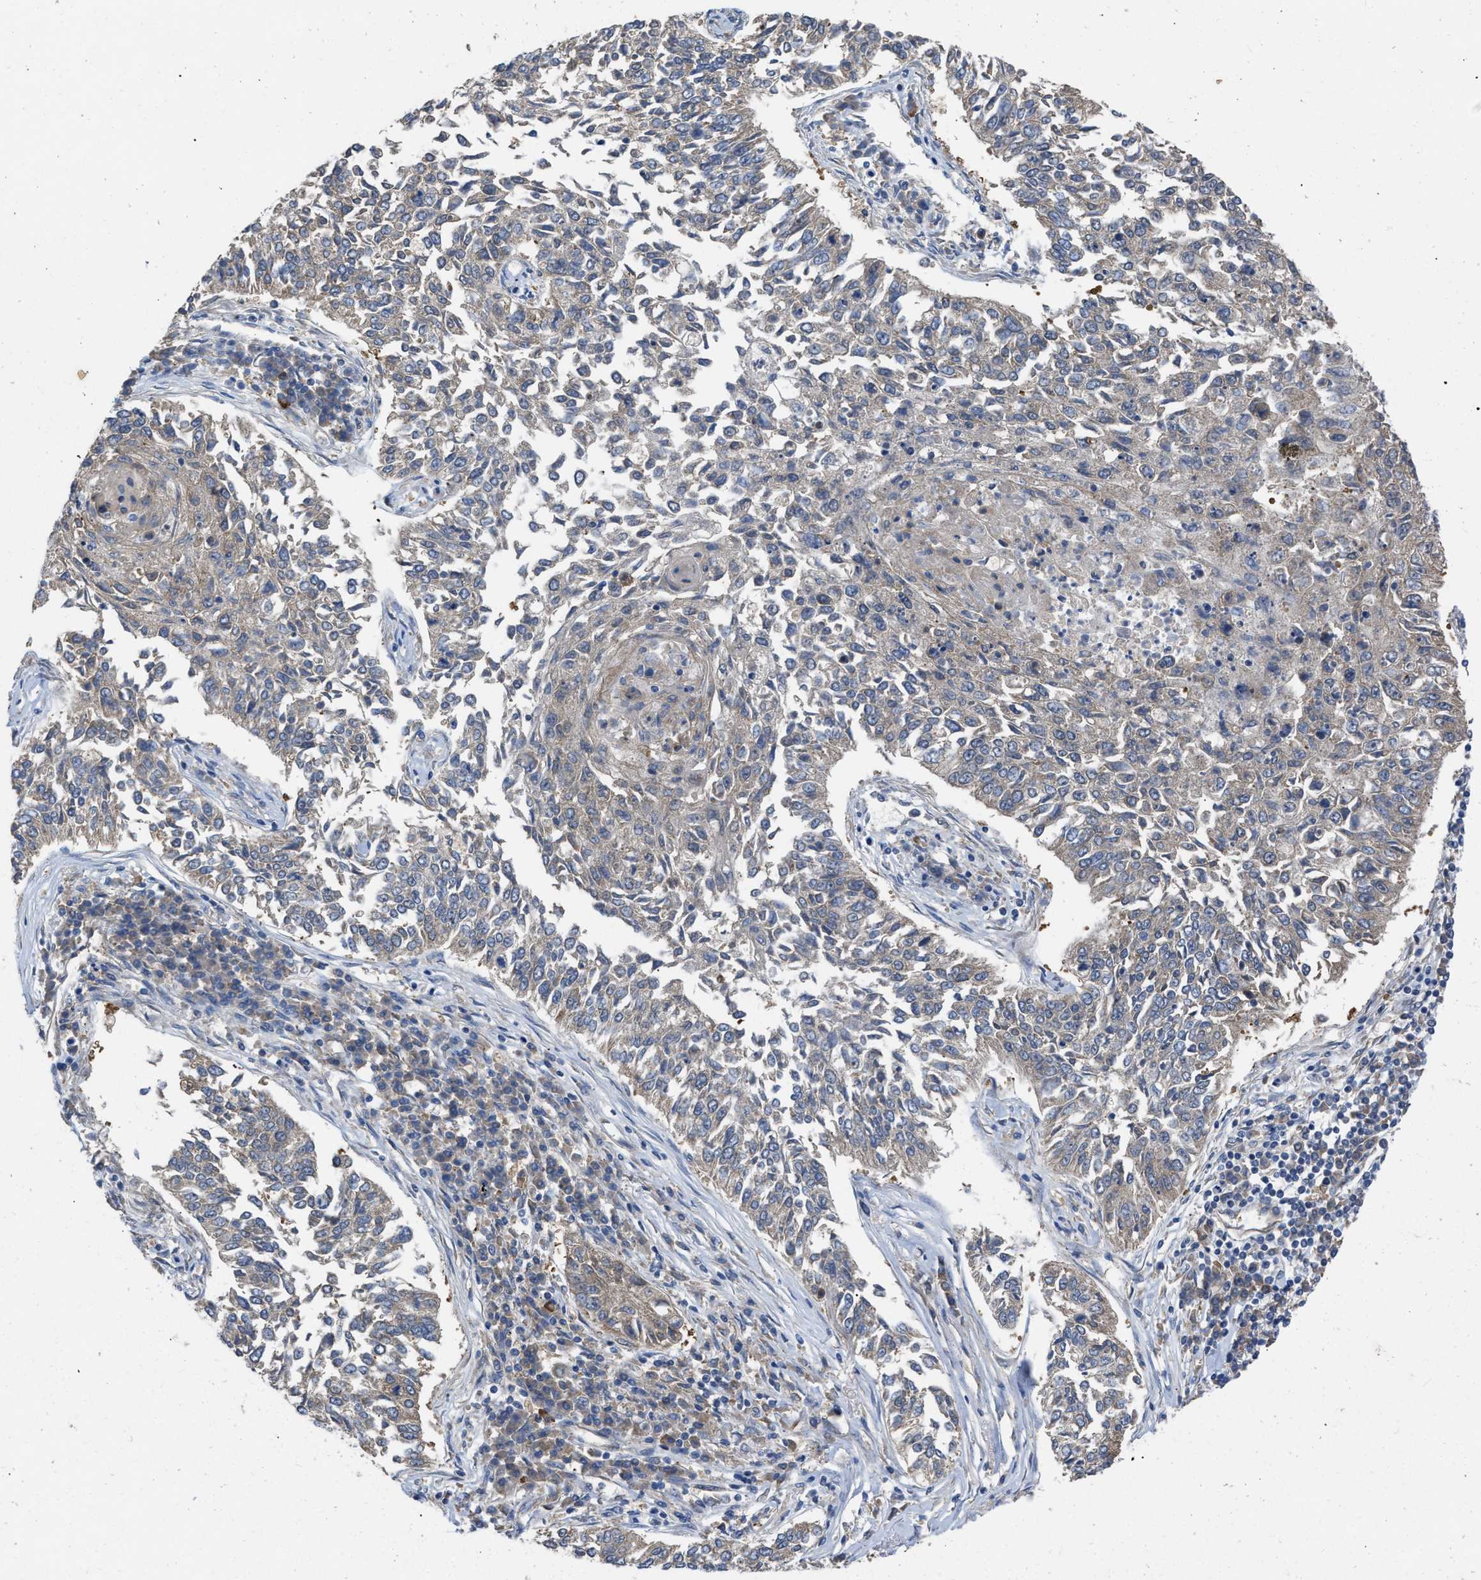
{"staining": {"intensity": "weak", "quantity": ">75%", "location": "cytoplasmic/membranous"}, "tissue": "lung cancer", "cell_type": "Tumor cells", "image_type": "cancer", "snomed": [{"axis": "morphology", "description": "Normal tissue, NOS"}, {"axis": "morphology", "description": "Squamous cell carcinoma, NOS"}, {"axis": "topography", "description": "Cartilage tissue"}, {"axis": "topography", "description": "Bronchus"}, {"axis": "topography", "description": "Lung"}], "caption": "A low amount of weak cytoplasmic/membranous expression is appreciated in about >75% of tumor cells in lung squamous cell carcinoma tissue. (DAB (3,3'-diaminobenzidine) = brown stain, brightfield microscopy at high magnification).", "gene": "TMEM131", "patient": {"sex": "female", "age": 49}}